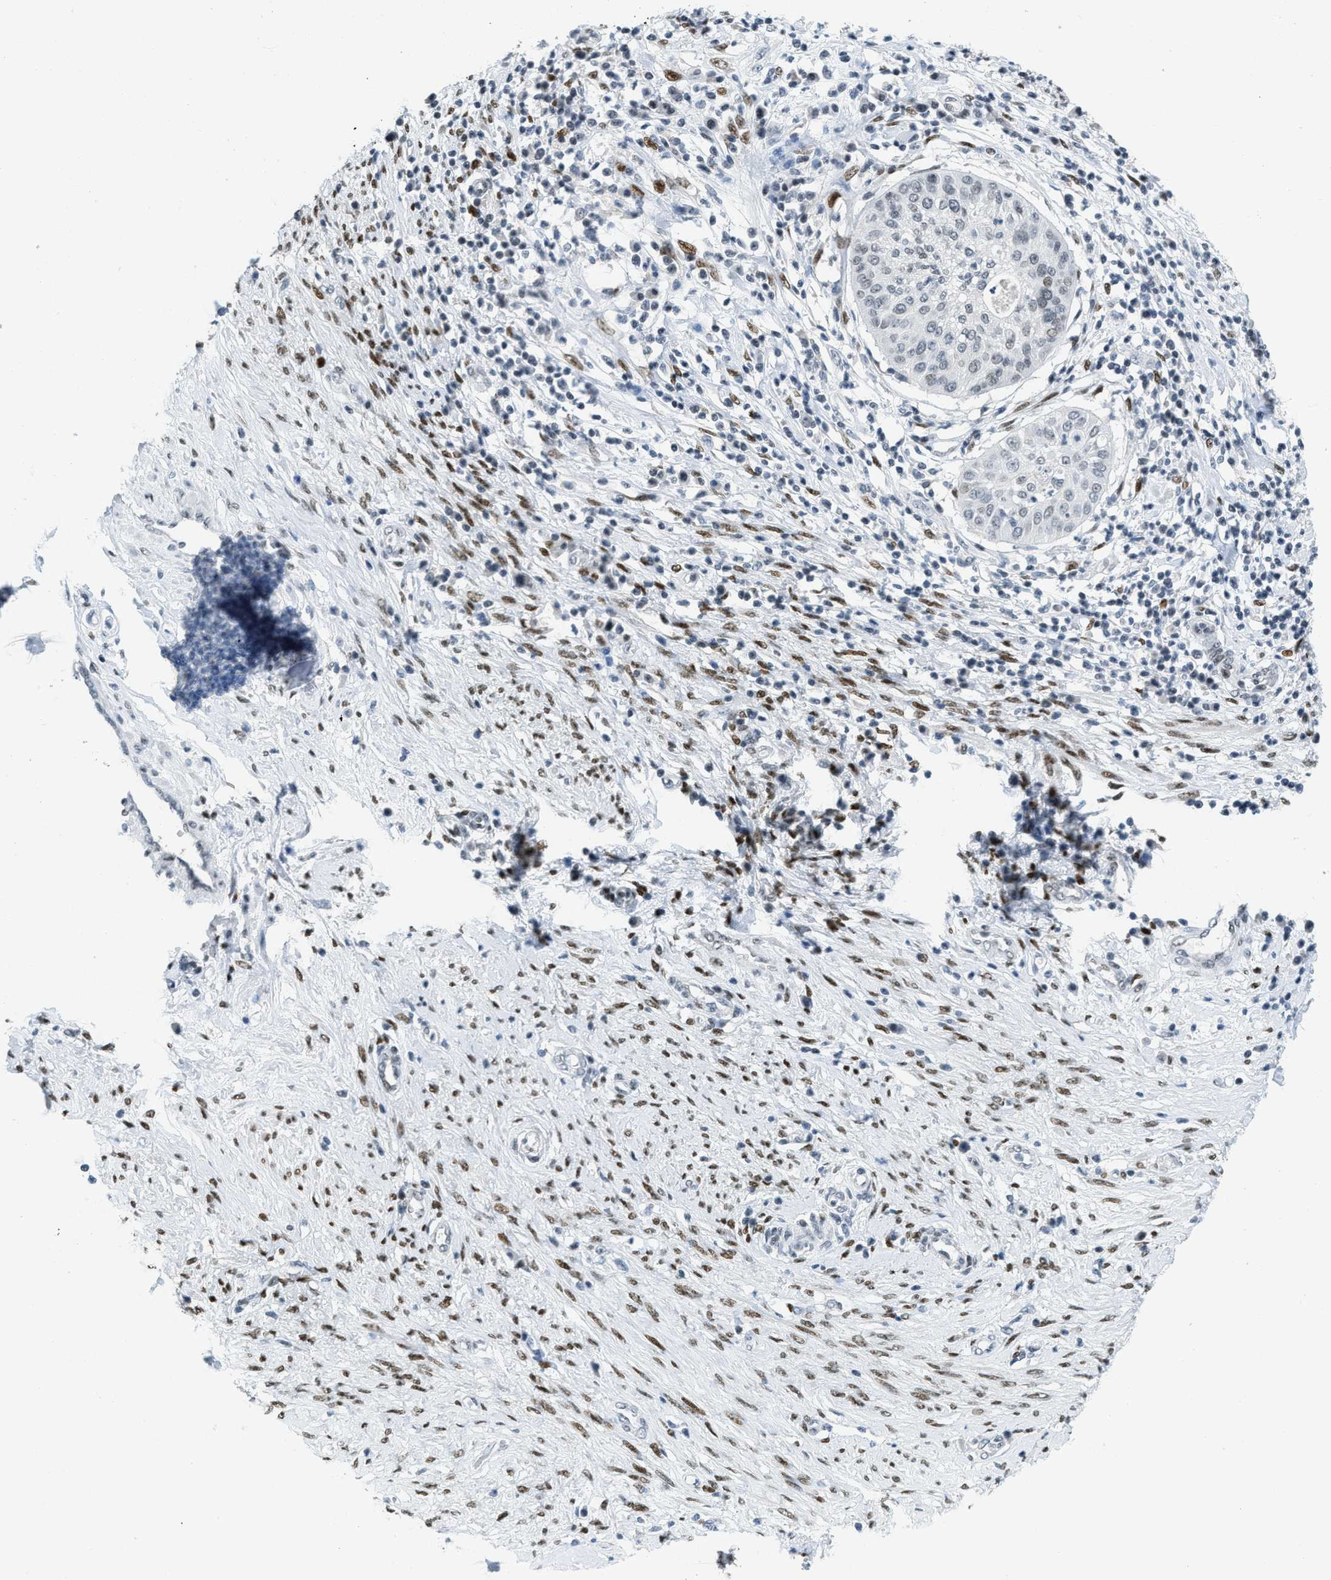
{"staining": {"intensity": "weak", "quantity": "<25%", "location": "nuclear"}, "tissue": "cervical cancer", "cell_type": "Tumor cells", "image_type": "cancer", "snomed": [{"axis": "morphology", "description": "Normal tissue, NOS"}, {"axis": "morphology", "description": "Squamous cell carcinoma, NOS"}, {"axis": "topography", "description": "Cervix"}], "caption": "The micrograph exhibits no staining of tumor cells in cervical cancer (squamous cell carcinoma). Brightfield microscopy of IHC stained with DAB (3,3'-diaminobenzidine) (brown) and hematoxylin (blue), captured at high magnification.", "gene": "PBX1", "patient": {"sex": "female", "age": 39}}